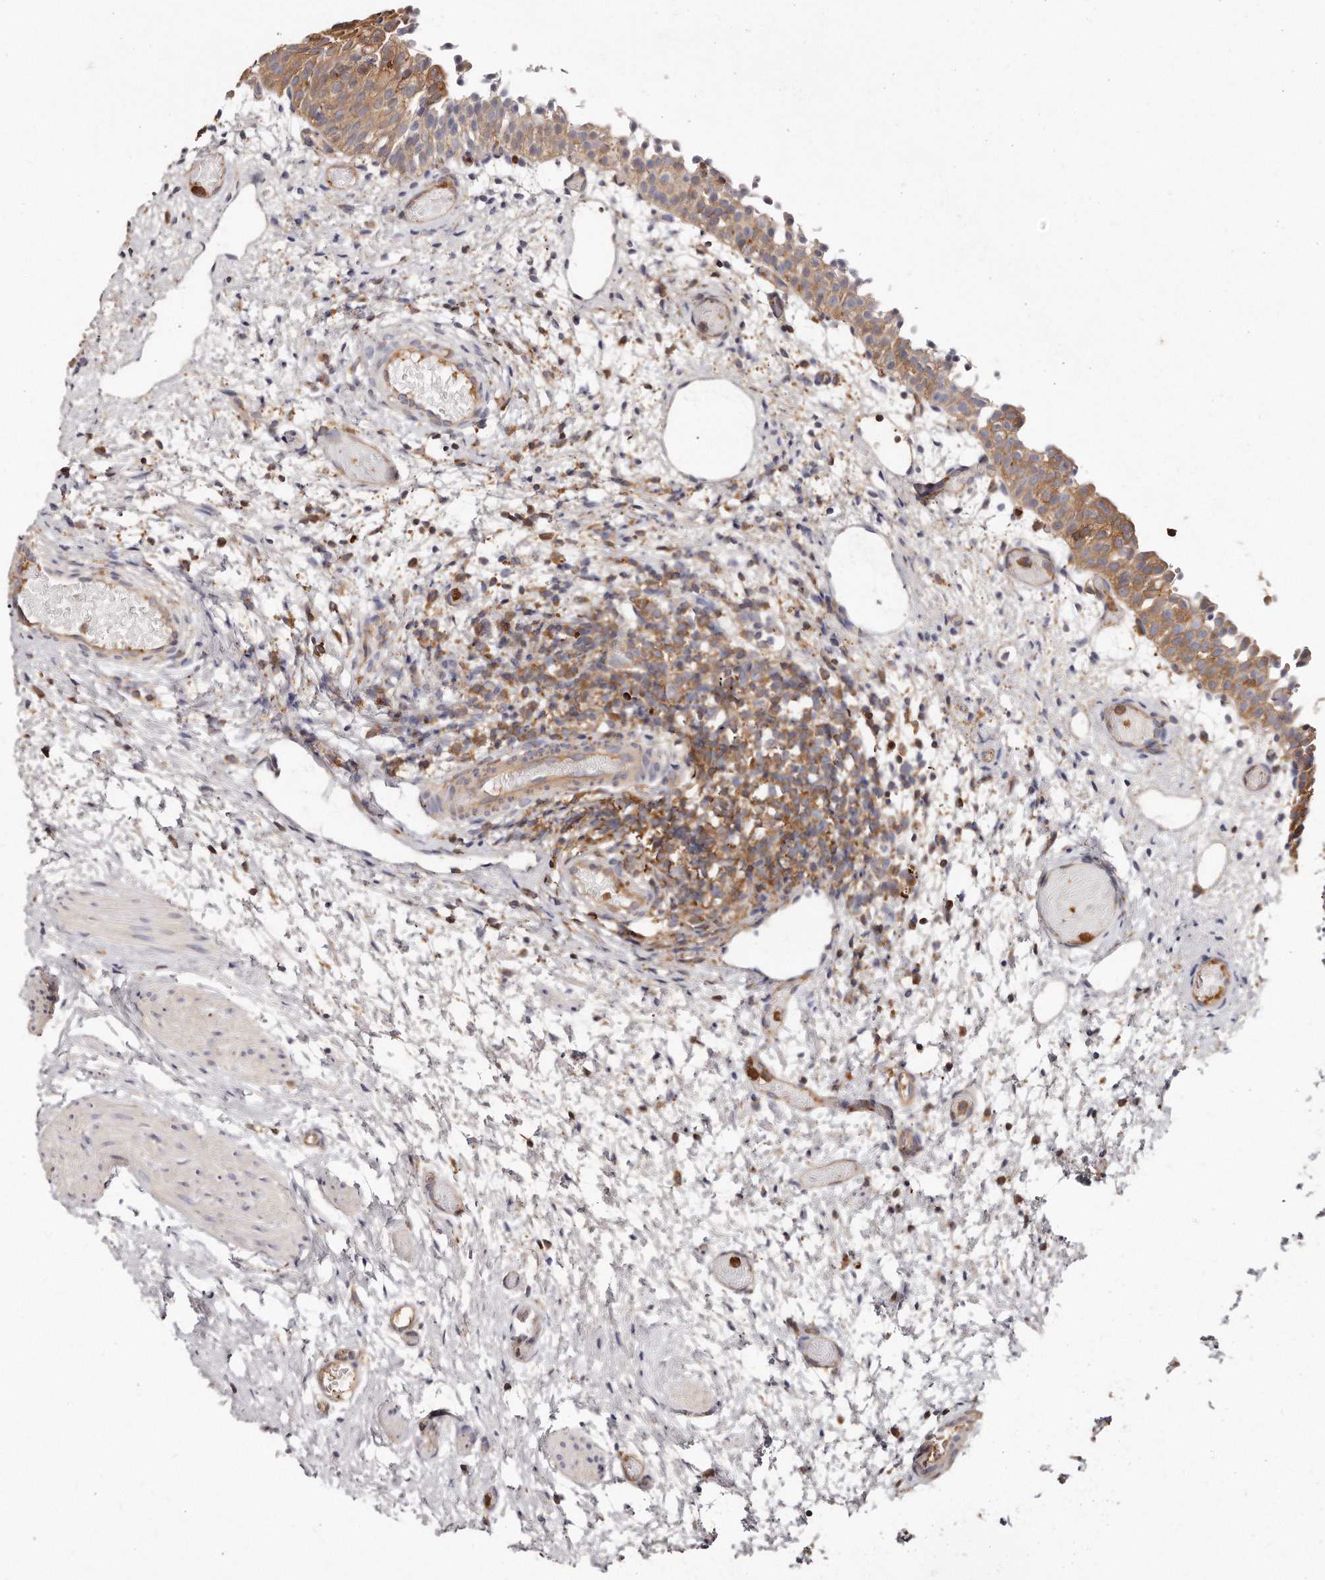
{"staining": {"intensity": "moderate", "quantity": ">75%", "location": "cytoplasmic/membranous"}, "tissue": "urinary bladder", "cell_type": "Urothelial cells", "image_type": "normal", "snomed": [{"axis": "morphology", "description": "Normal tissue, NOS"}, {"axis": "topography", "description": "Urinary bladder"}], "caption": "Protein expression analysis of normal urinary bladder reveals moderate cytoplasmic/membranous positivity in approximately >75% of urothelial cells.", "gene": "CAP1", "patient": {"sex": "male", "age": 1}}